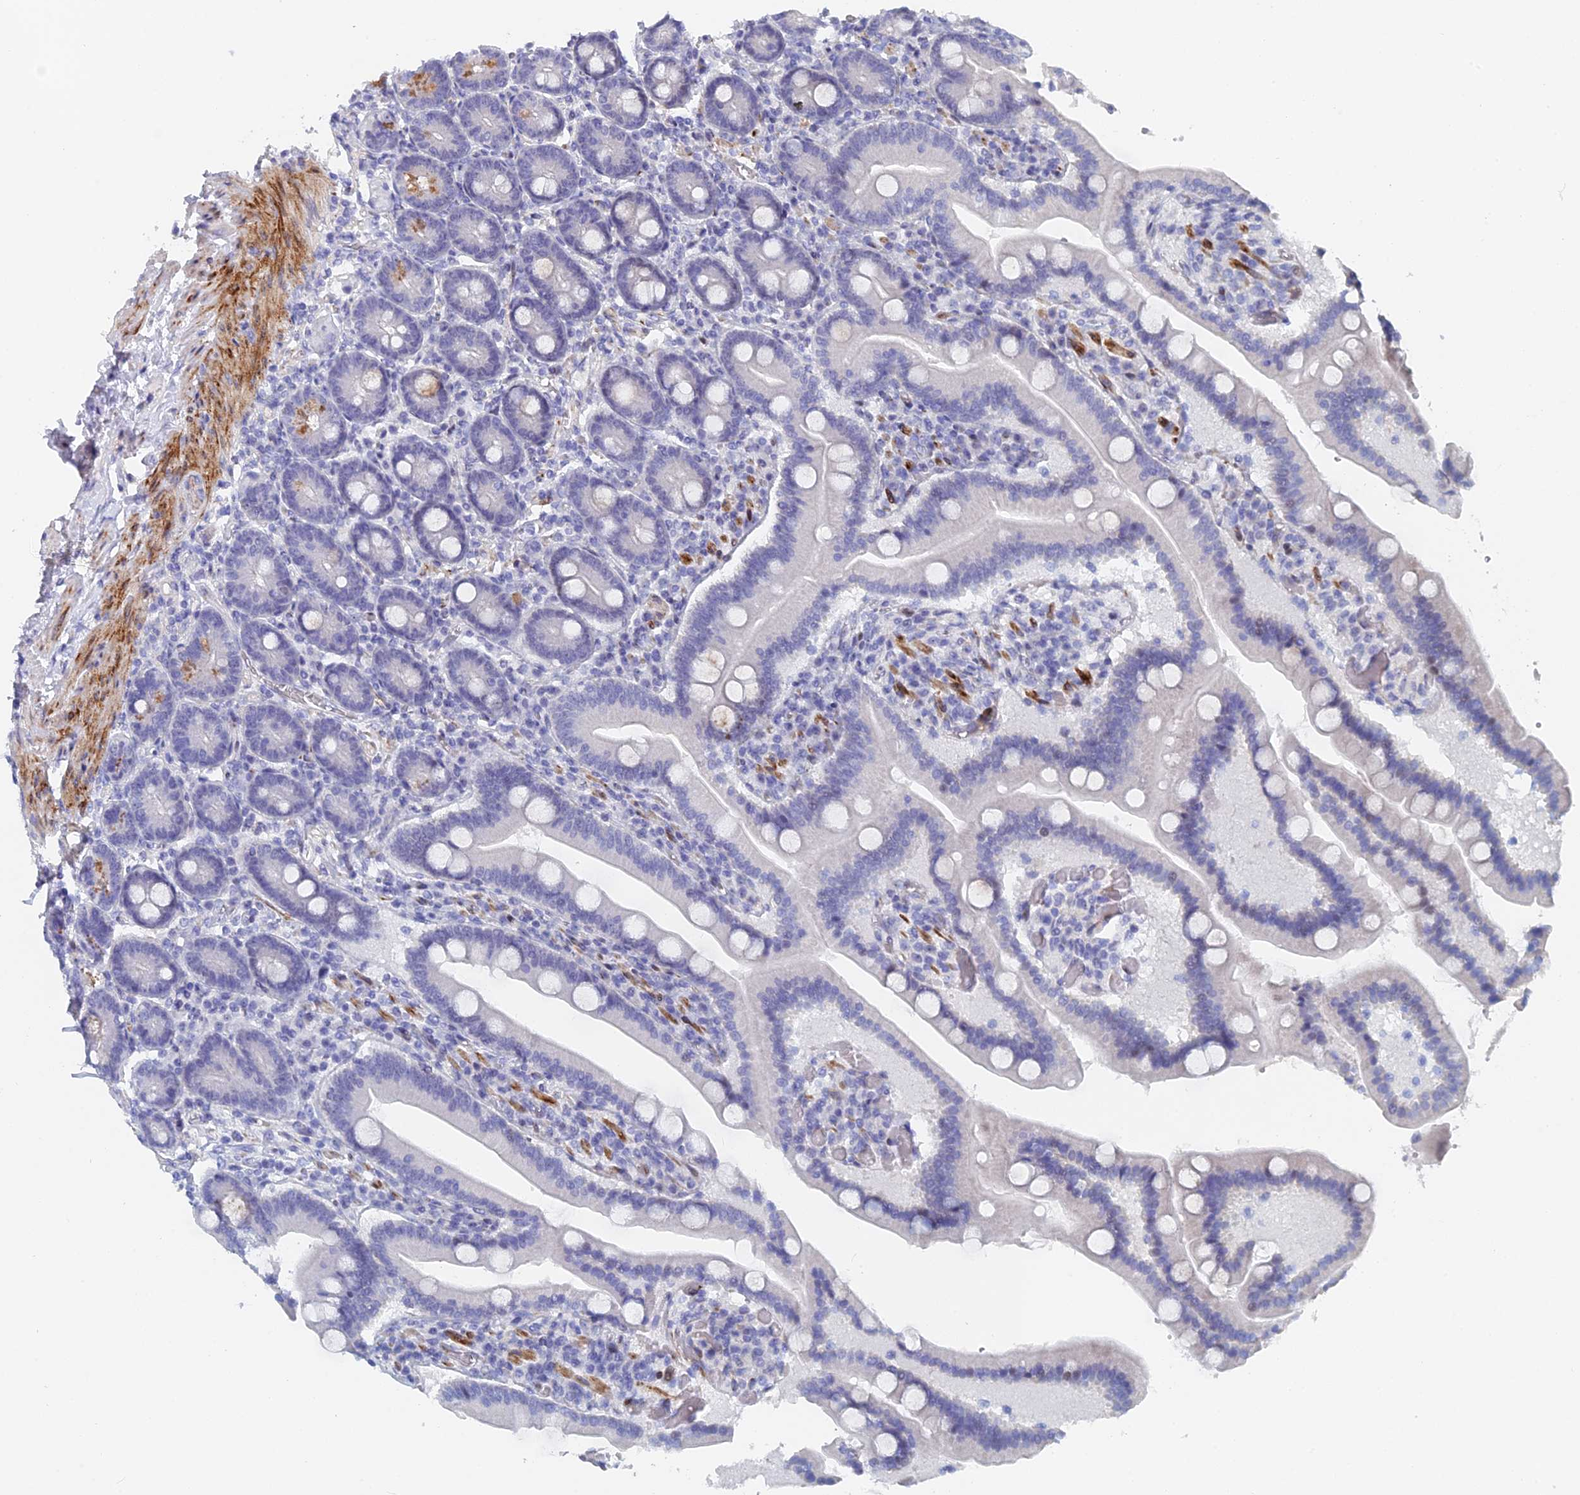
{"staining": {"intensity": "negative", "quantity": "none", "location": "none"}, "tissue": "duodenum", "cell_type": "Glandular cells", "image_type": "normal", "snomed": [{"axis": "morphology", "description": "Normal tissue, NOS"}, {"axis": "topography", "description": "Duodenum"}], "caption": "IHC image of benign duodenum: duodenum stained with DAB (3,3'-diaminobenzidine) exhibits no significant protein staining in glandular cells. The staining is performed using DAB brown chromogen with nuclei counter-stained in using hematoxylin.", "gene": "DRGX", "patient": {"sex": "female", "age": 62}}